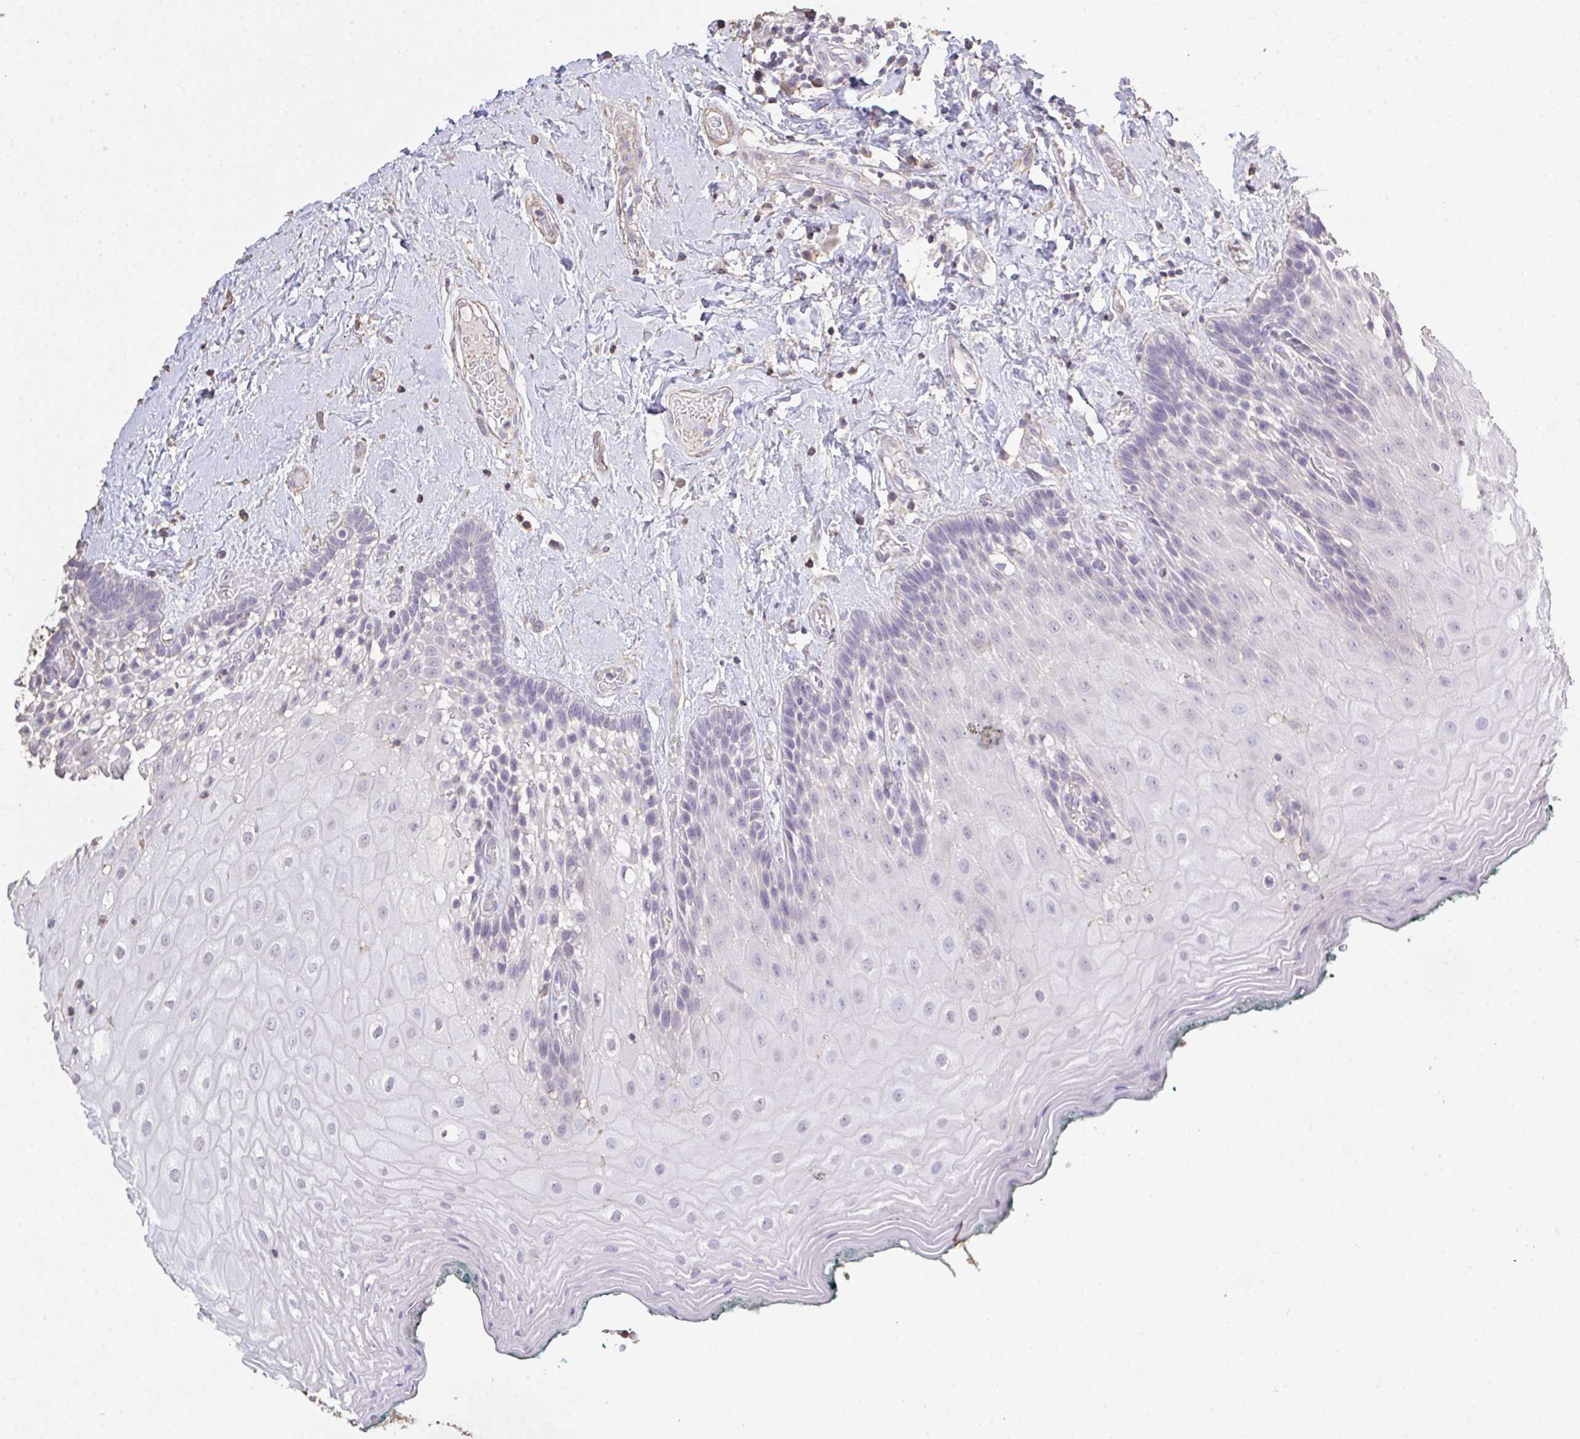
{"staining": {"intensity": "negative", "quantity": "none", "location": "none"}, "tissue": "oral mucosa", "cell_type": "Squamous epithelial cells", "image_type": "normal", "snomed": [{"axis": "morphology", "description": "Normal tissue, NOS"}, {"axis": "morphology", "description": "Squamous cell carcinoma, NOS"}, {"axis": "topography", "description": "Oral tissue"}, {"axis": "topography", "description": "Head-Neck"}], "caption": "This is a image of immunohistochemistry staining of benign oral mucosa, which shows no positivity in squamous epithelial cells.", "gene": "IL23R", "patient": {"sex": "male", "age": 64}}